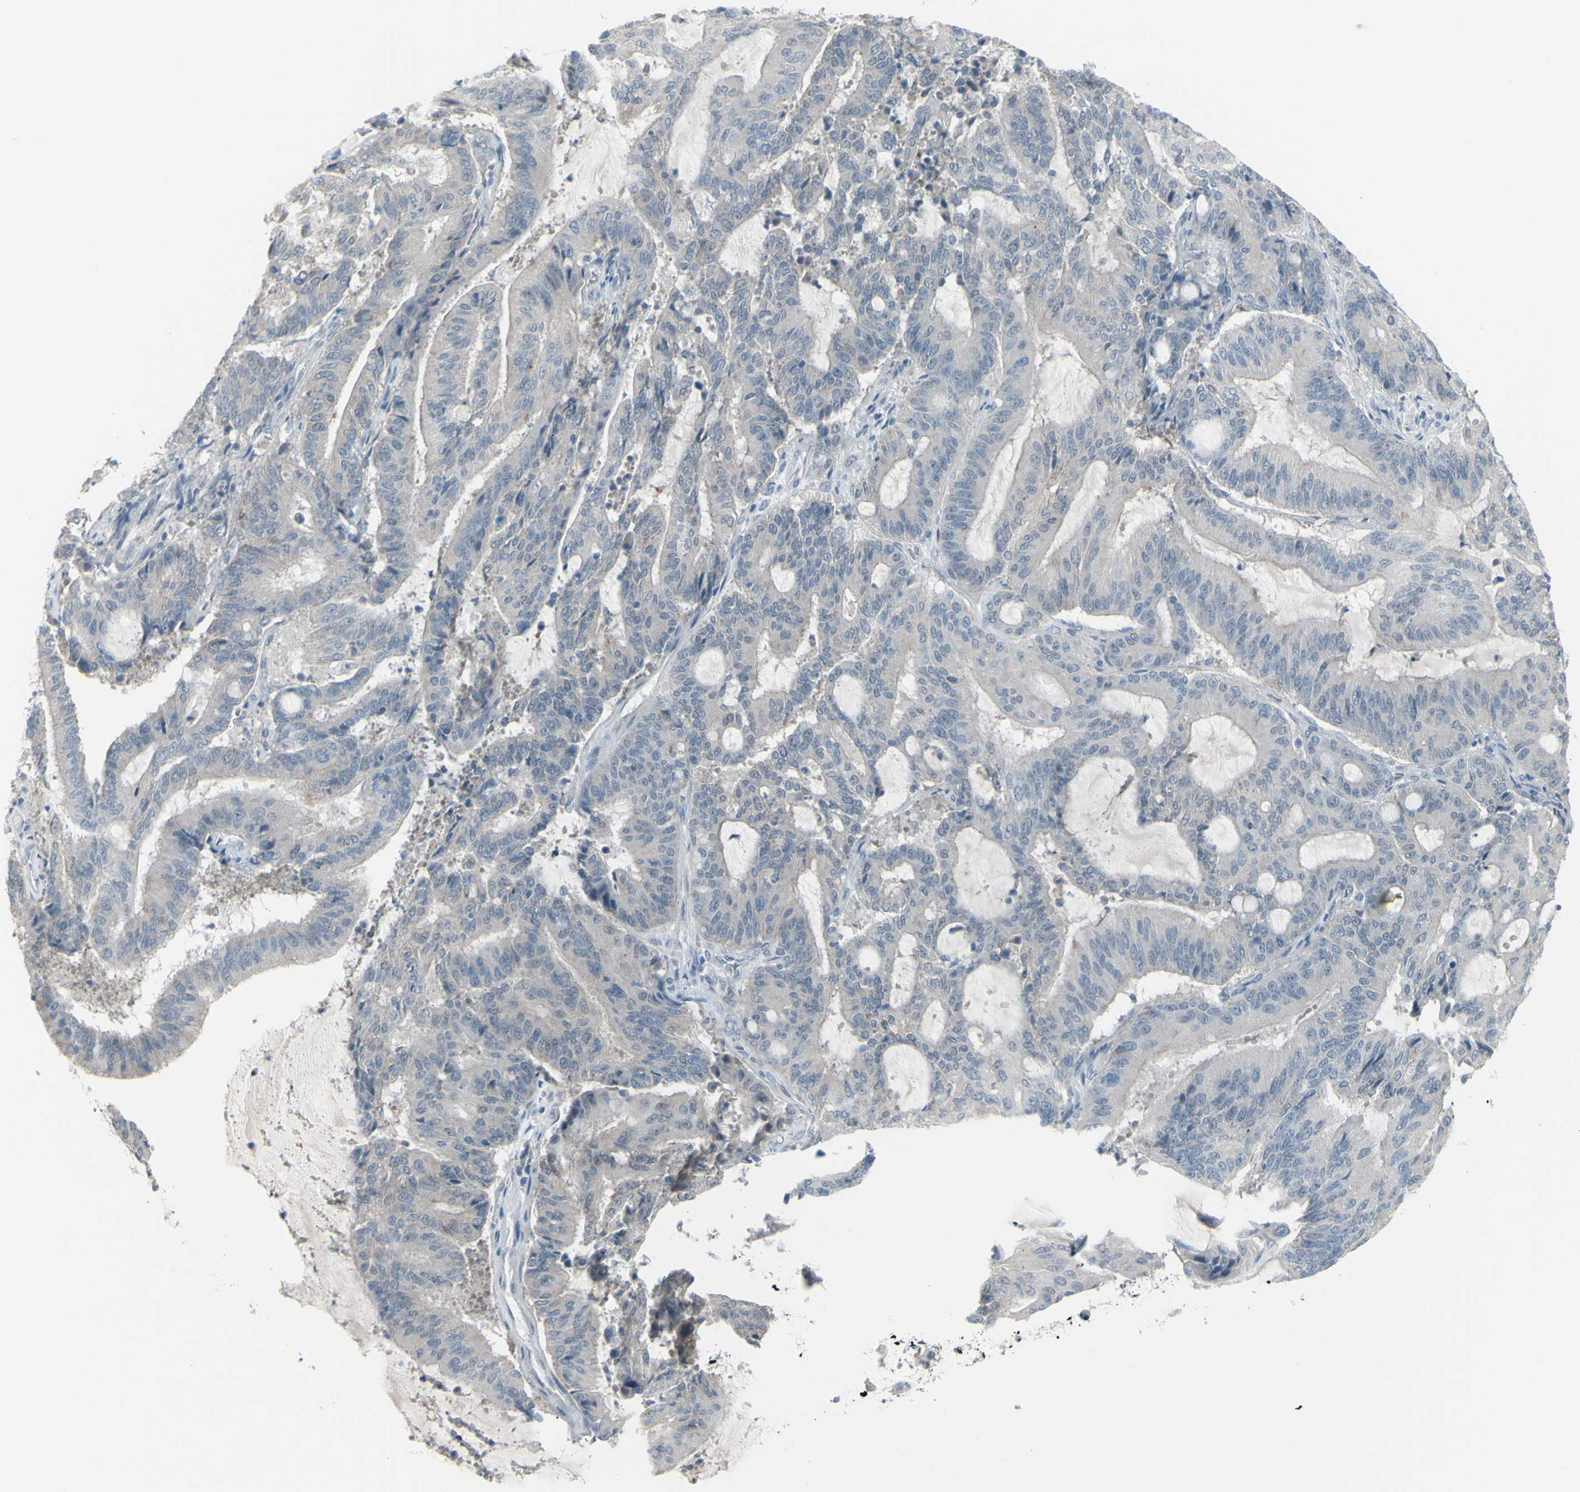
{"staining": {"intensity": "negative", "quantity": "none", "location": "none"}, "tissue": "liver cancer", "cell_type": "Tumor cells", "image_type": "cancer", "snomed": [{"axis": "morphology", "description": "Cholangiocarcinoma"}, {"axis": "topography", "description": "Liver"}], "caption": "This photomicrograph is of cholangiocarcinoma (liver) stained with immunohistochemistry (IHC) to label a protein in brown with the nuclei are counter-stained blue. There is no positivity in tumor cells.", "gene": "RAB3A", "patient": {"sex": "female", "age": 73}}